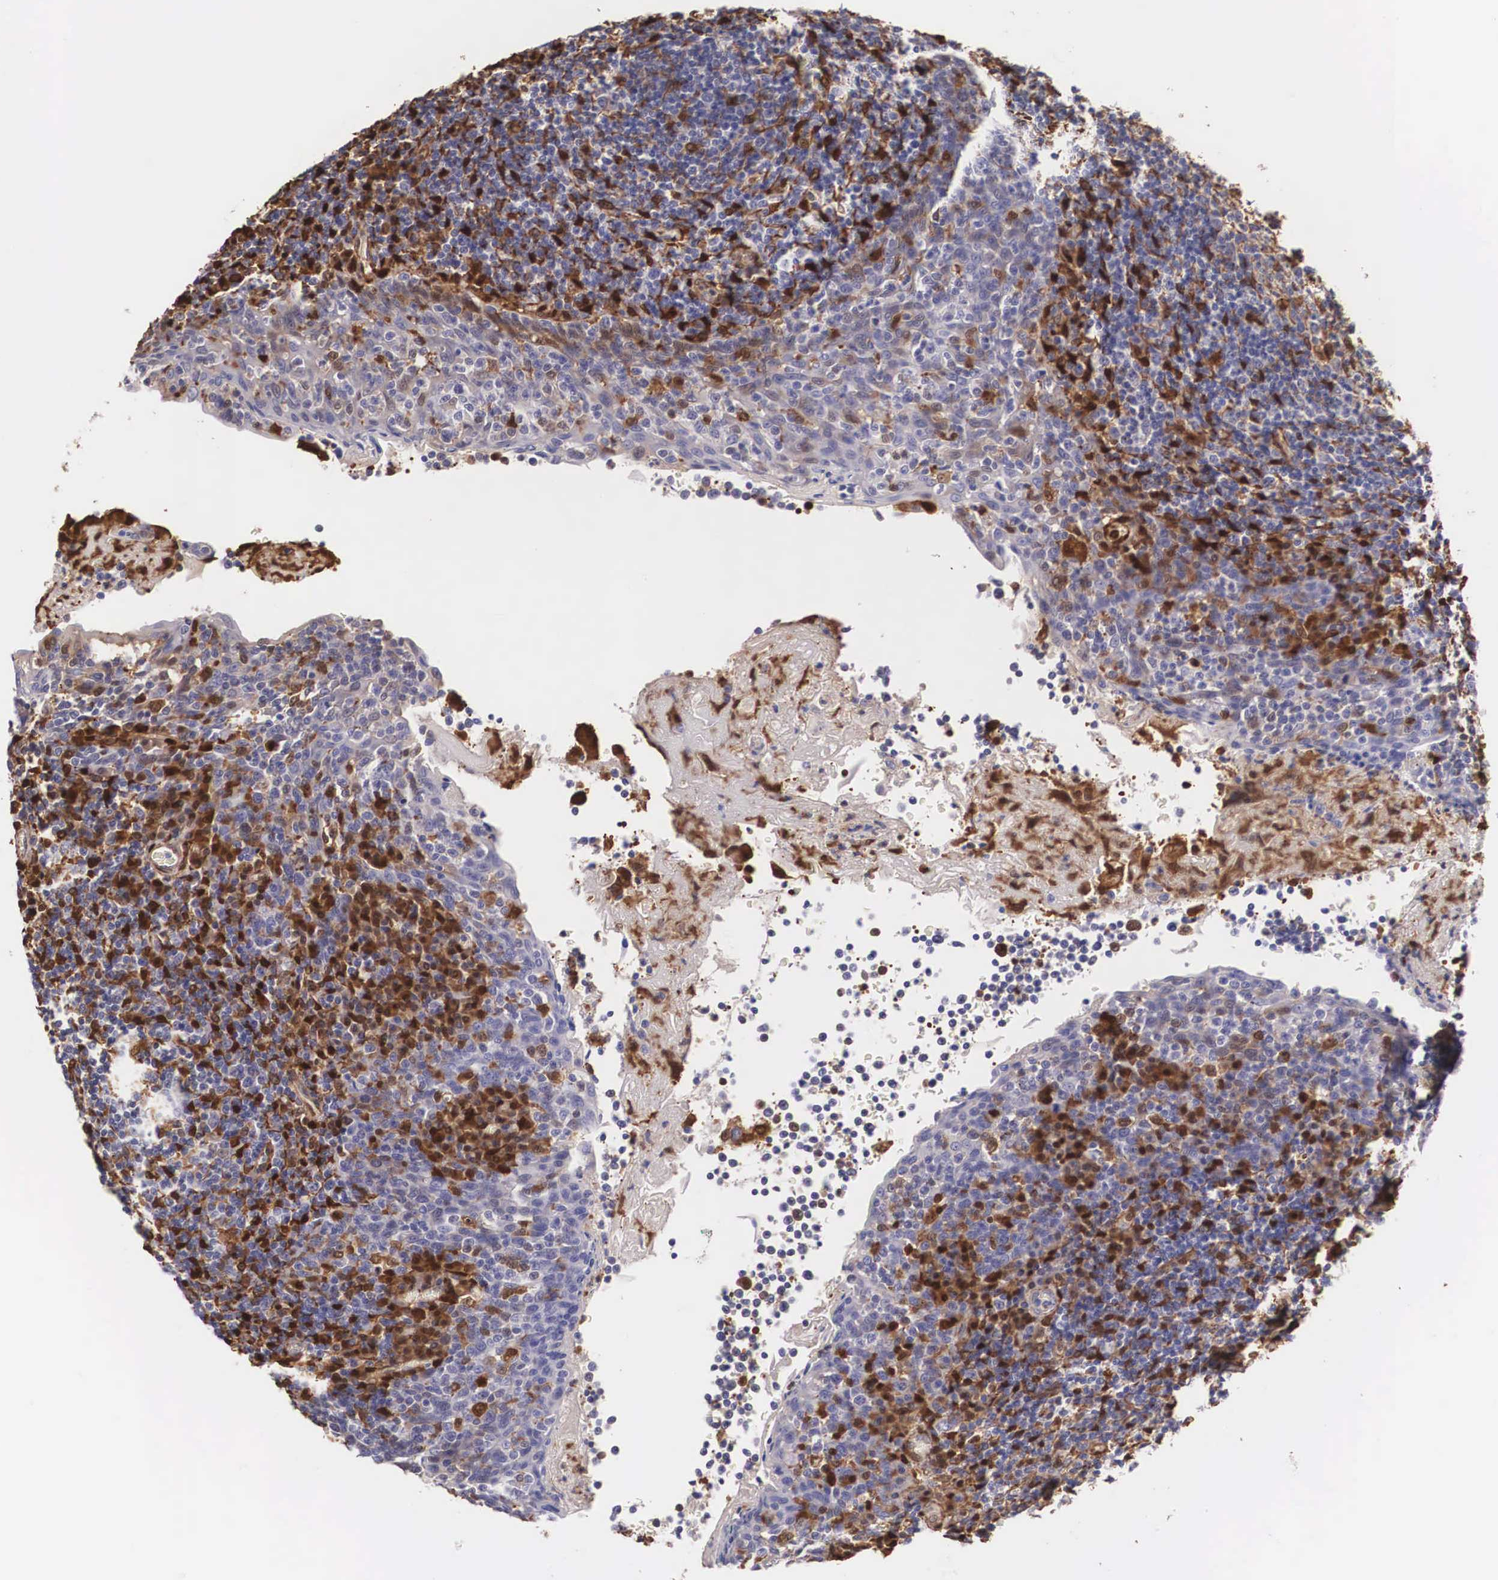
{"staining": {"intensity": "strong", "quantity": "25%-75%", "location": "cytoplasmic/membranous,nuclear"}, "tissue": "tonsil", "cell_type": "Non-germinal center cells", "image_type": "normal", "snomed": [{"axis": "morphology", "description": "Normal tissue, NOS"}, {"axis": "topography", "description": "Tonsil"}], "caption": "Brown immunohistochemical staining in unremarkable human tonsil displays strong cytoplasmic/membranous,nuclear expression in approximately 25%-75% of non-germinal center cells. Immunohistochemistry (ihc) stains the protein of interest in brown and the nuclei are stained blue.", "gene": "LGALS1", "patient": {"sex": "female", "age": 3}}